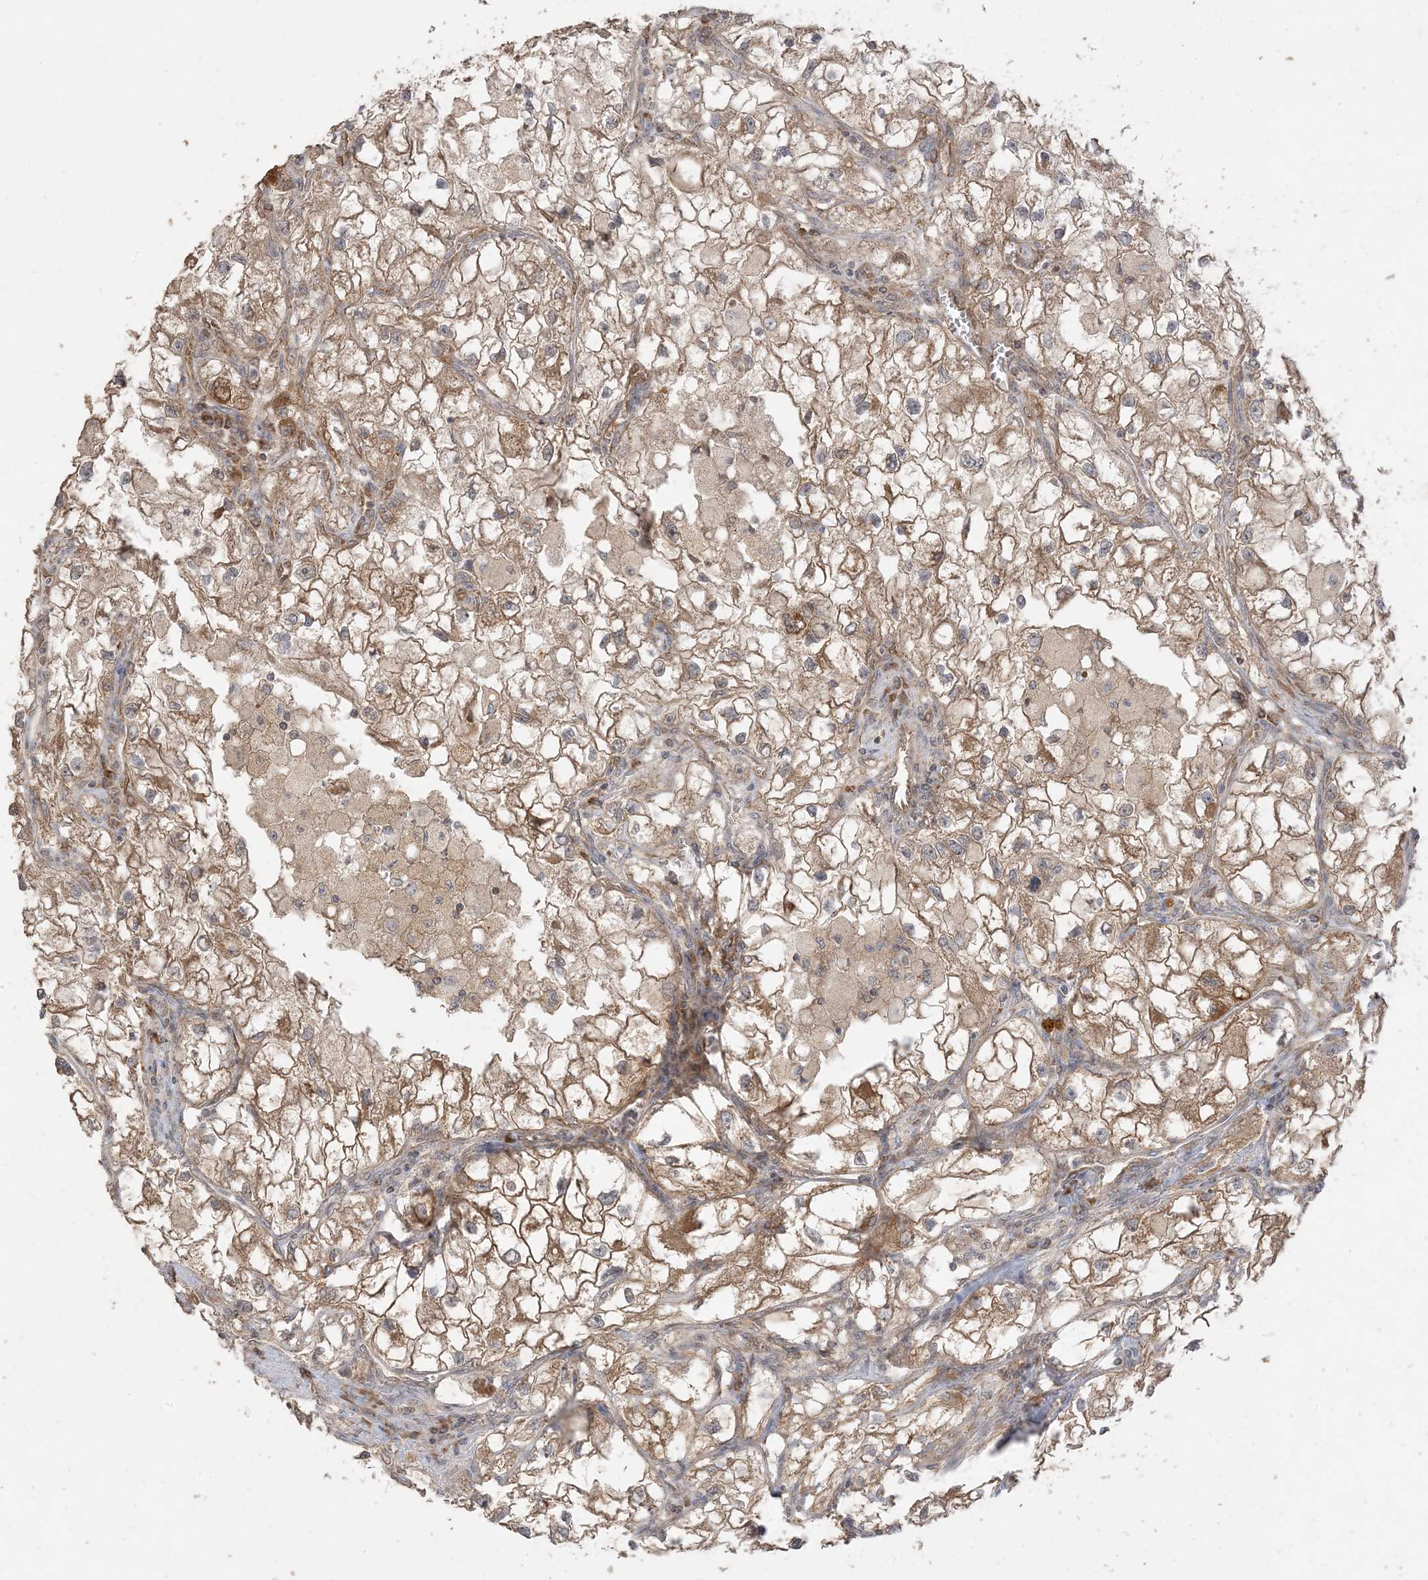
{"staining": {"intensity": "moderate", "quantity": ">75%", "location": "cytoplasmic/membranous"}, "tissue": "renal cancer", "cell_type": "Tumor cells", "image_type": "cancer", "snomed": [{"axis": "morphology", "description": "Adenocarcinoma, NOS"}, {"axis": "topography", "description": "Kidney"}], "caption": "Renal adenocarcinoma tissue displays moderate cytoplasmic/membranous expression in approximately >75% of tumor cells (DAB (3,3'-diaminobenzidine) IHC with brightfield microscopy, high magnification).", "gene": "SIRT3", "patient": {"sex": "female", "age": 70}}